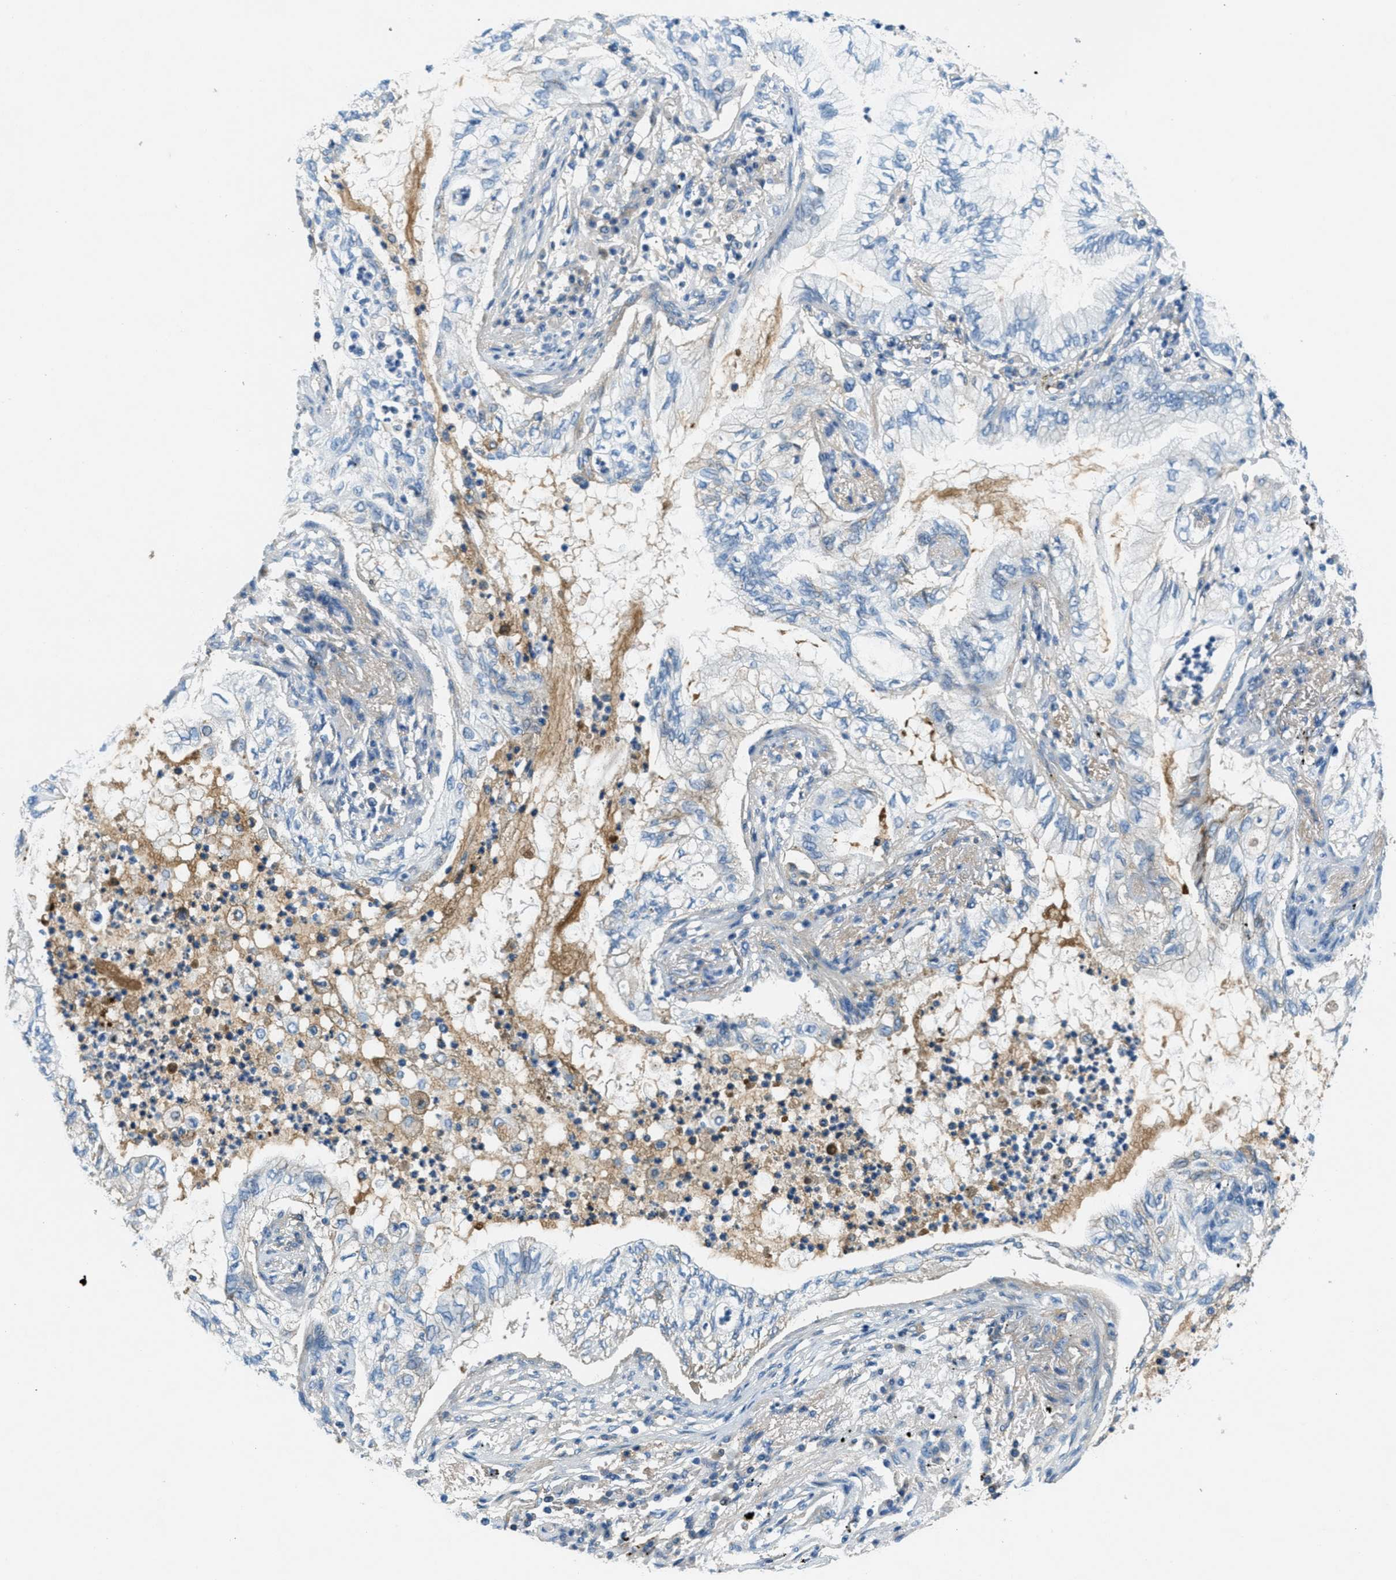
{"staining": {"intensity": "negative", "quantity": "none", "location": "none"}, "tissue": "lung cancer", "cell_type": "Tumor cells", "image_type": "cancer", "snomed": [{"axis": "morphology", "description": "Normal tissue, NOS"}, {"axis": "morphology", "description": "Adenocarcinoma, NOS"}, {"axis": "topography", "description": "Bronchus"}, {"axis": "topography", "description": "Lung"}], "caption": "Protein analysis of lung cancer (adenocarcinoma) demonstrates no significant positivity in tumor cells.", "gene": "A2M", "patient": {"sex": "female", "age": 70}}